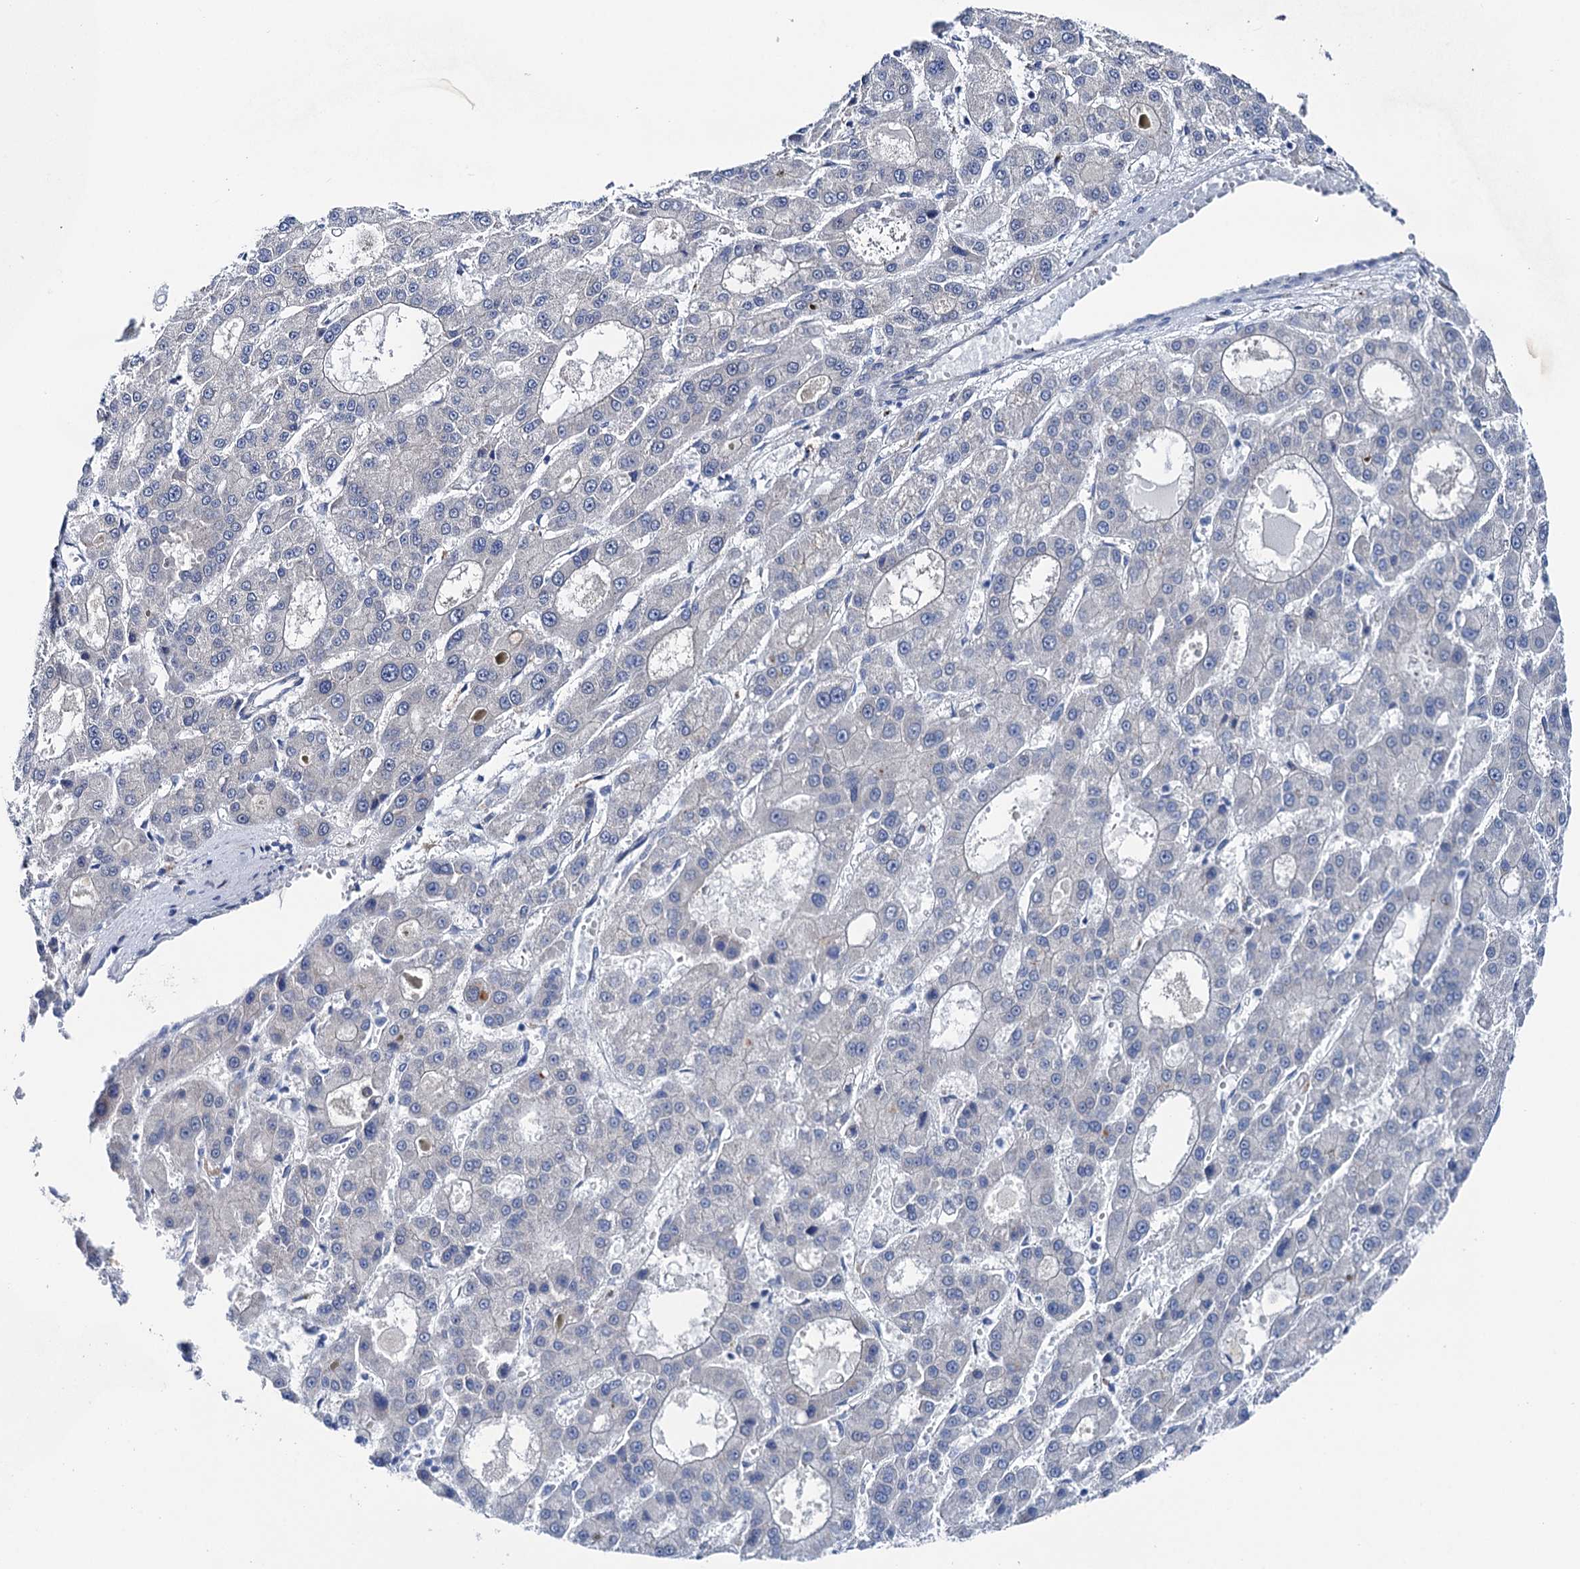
{"staining": {"intensity": "negative", "quantity": "none", "location": "none"}, "tissue": "liver cancer", "cell_type": "Tumor cells", "image_type": "cancer", "snomed": [{"axis": "morphology", "description": "Carcinoma, Hepatocellular, NOS"}, {"axis": "topography", "description": "Liver"}], "caption": "The histopathology image demonstrates no significant staining in tumor cells of liver cancer.", "gene": "SHROOM1", "patient": {"sex": "male", "age": 70}}